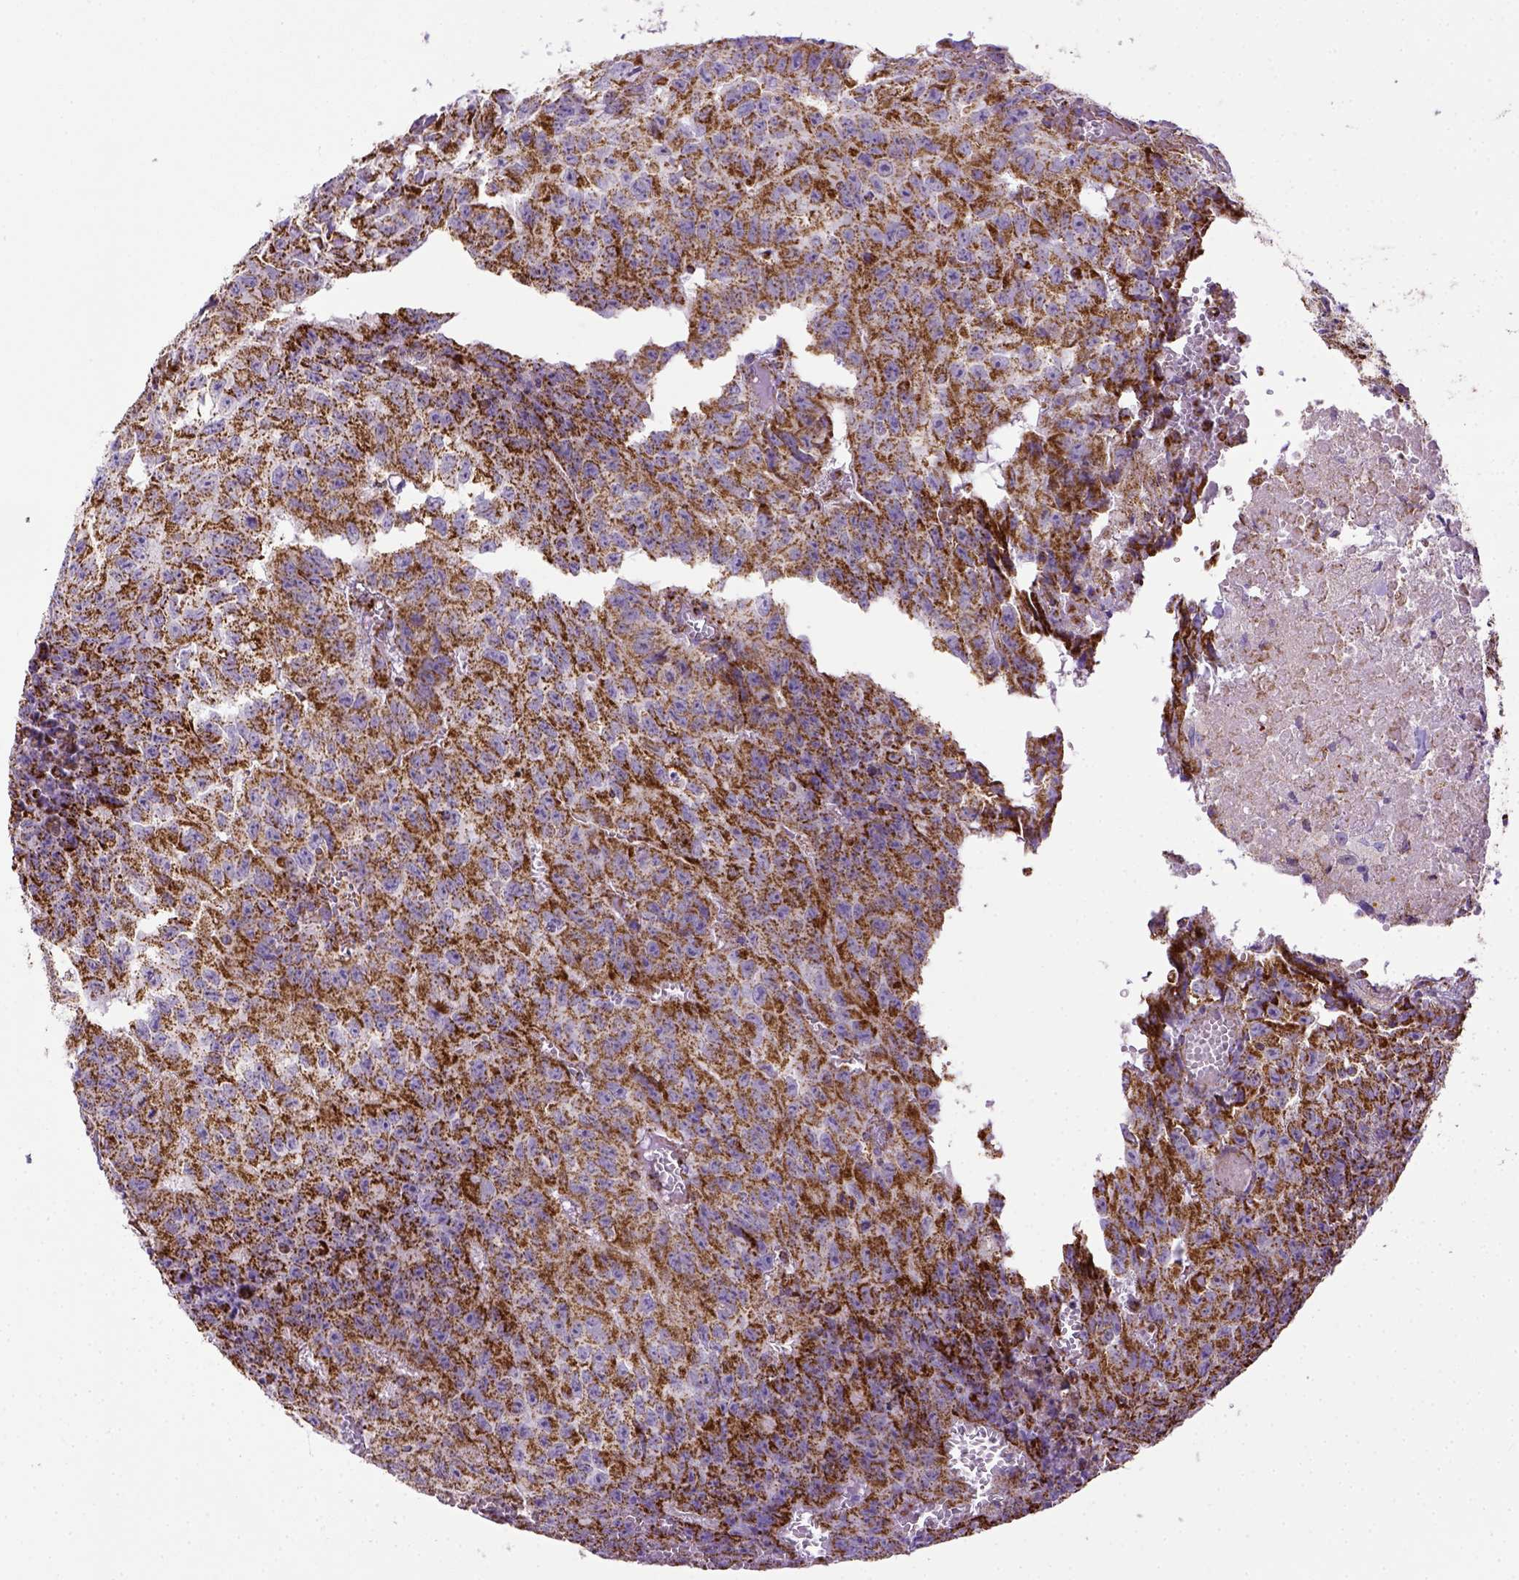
{"staining": {"intensity": "moderate", "quantity": ">75%", "location": "cytoplasmic/membranous"}, "tissue": "testis cancer", "cell_type": "Tumor cells", "image_type": "cancer", "snomed": [{"axis": "morphology", "description": "Carcinoma, Embryonal, NOS"}, {"axis": "morphology", "description": "Teratoma, malignant, NOS"}, {"axis": "topography", "description": "Testis"}], "caption": "A micrograph showing moderate cytoplasmic/membranous positivity in about >75% of tumor cells in testis teratoma (malignant), as visualized by brown immunohistochemical staining.", "gene": "MT-CO1", "patient": {"sex": "male", "age": 24}}